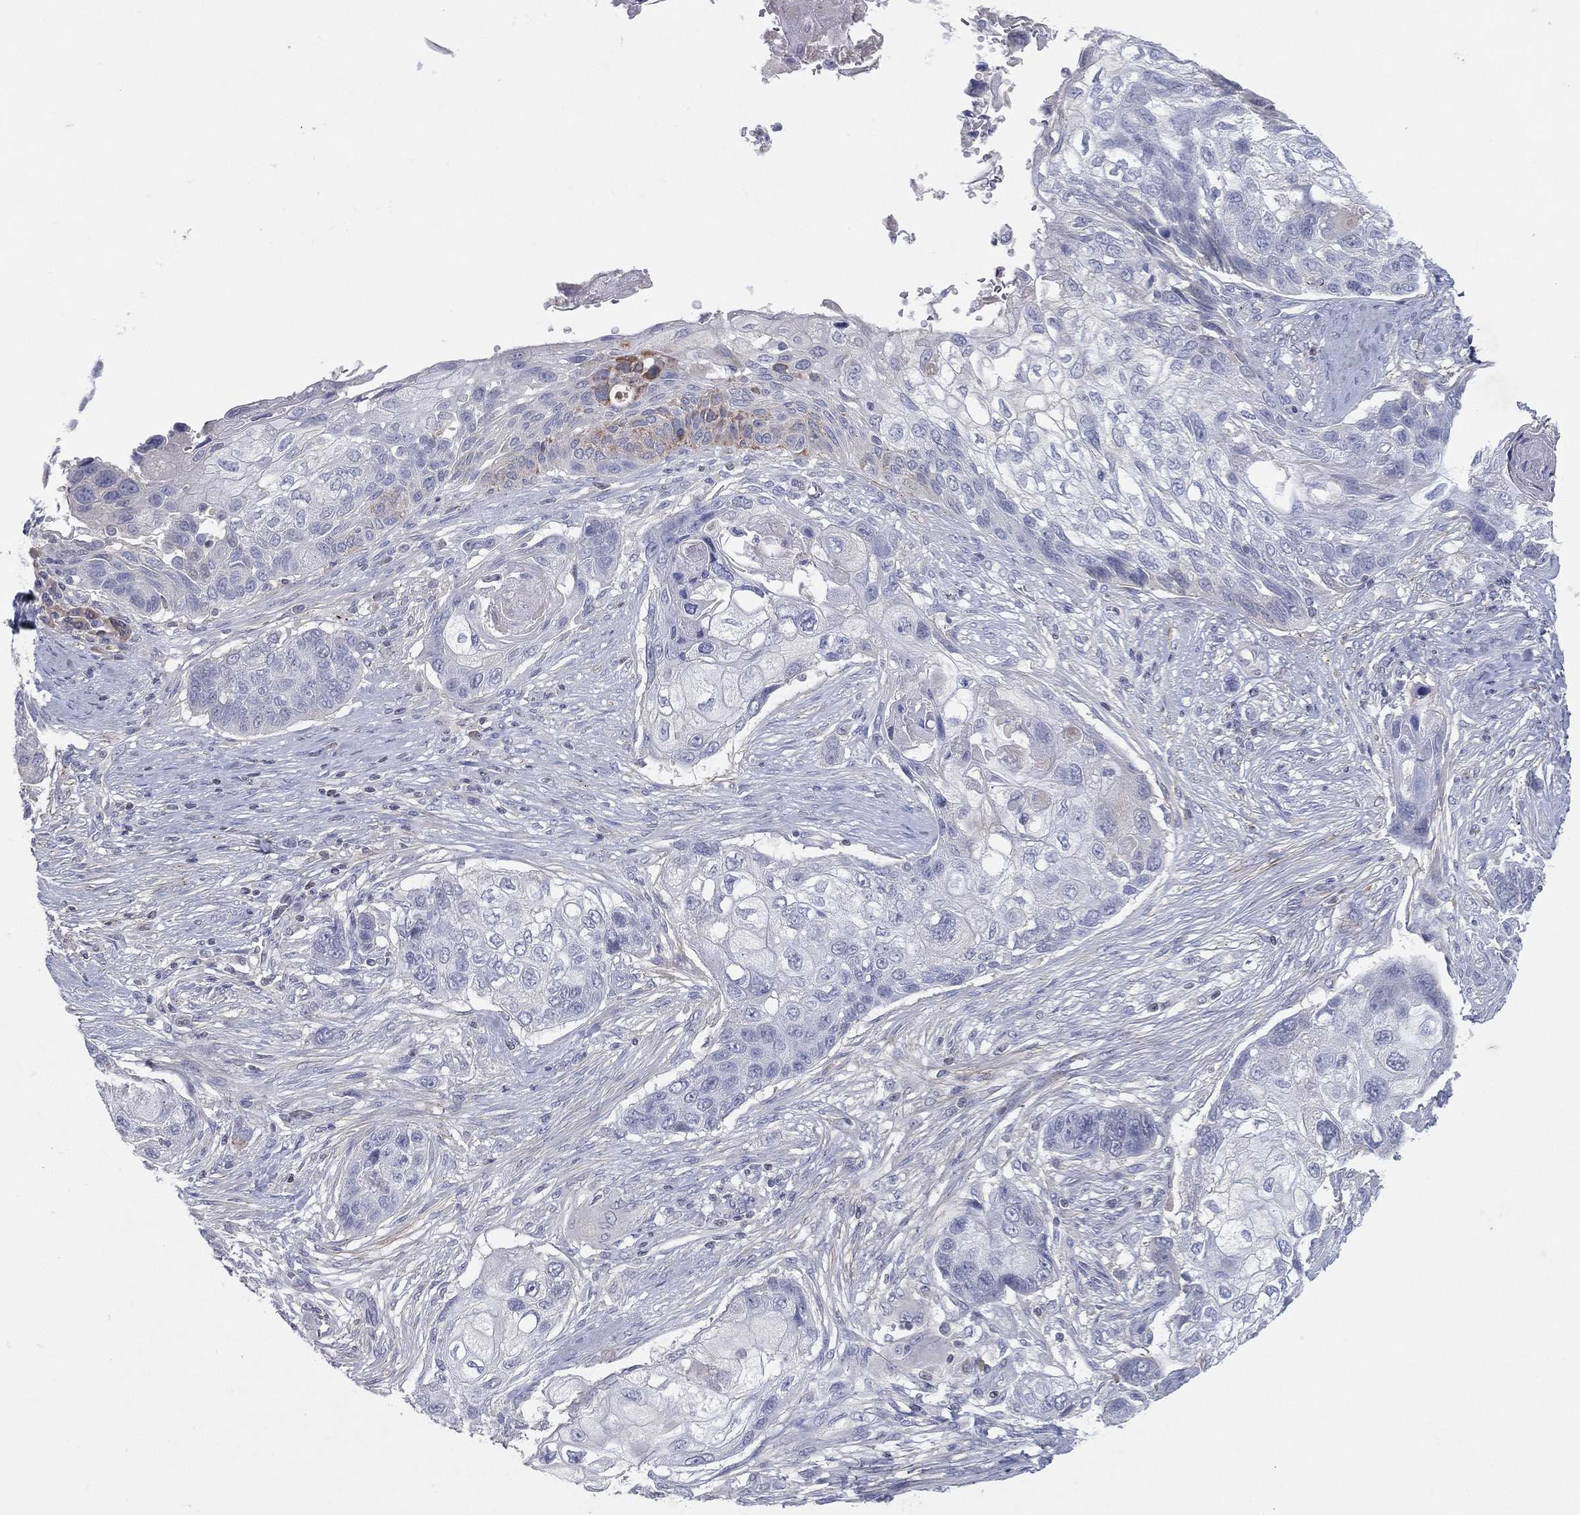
{"staining": {"intensity": "negative", "quantity": "none", "location": "none"}, "tissue": "lung cancer", "cell_type": "Tumor cells", "image_type": "cancer", "snomed": [{"axis": "morphology", "description": "Normal tissue, NOS"}, {"axis": "morphology", "description": "Squamous cell carcinoma, NOS"}, {"axis": "topography", "description": "Bronchus"}, {"axis": "topography", "description": "Lung"}], "caption": "Image shows no significant protein positivity in tumor cells of lung cancer. (Brightfield microscopy of DAB IHC at high magnification).", "gene": "CPT1B", "patient": {"sex": "male", "age": 69}}